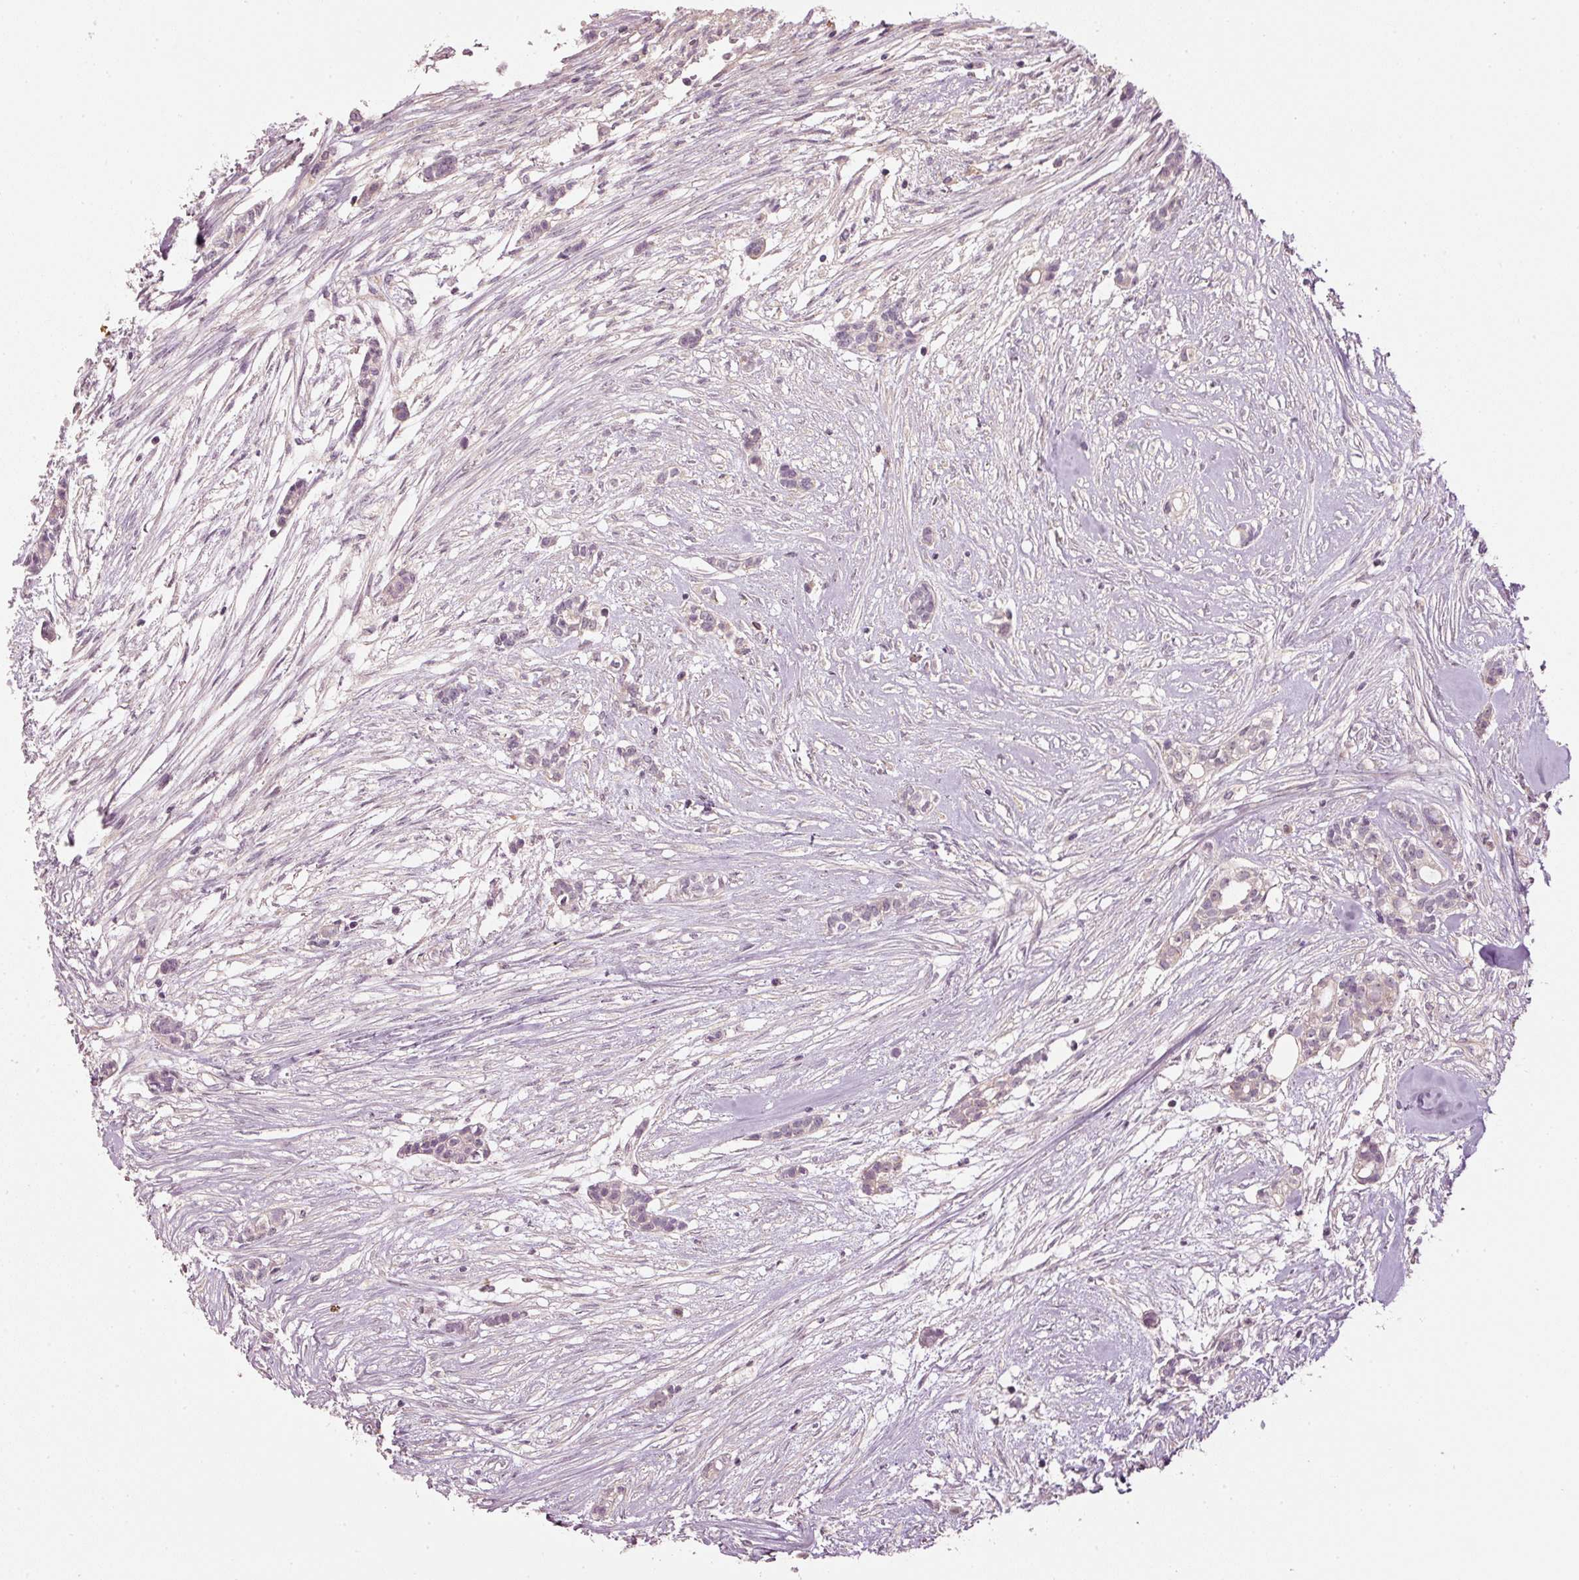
{"staining": {"intensity": "weak", "quantity": "25%-75%", "location": "cytoplasmic/membranous,nuclear"}, "tissue": "head and neck cancer", "cell_type": "Tumor cells", "image_type": "cancer", "snomed": [{"axis": "morphology", "description": "Adenocarcinoma, NOS"}, {"axis": "topography", "description": "Head-Neck"}], "caption": "Weak cytoplasmic/membranous and nuclear positivity for a protein is seen in about 25%-75% of tumor cells of head and neck cancer (adenocarcinoma) using immunohistochemistry (IHC).", "gene": "CDC20B", "patient": {"sex": "male", "age": 81}}